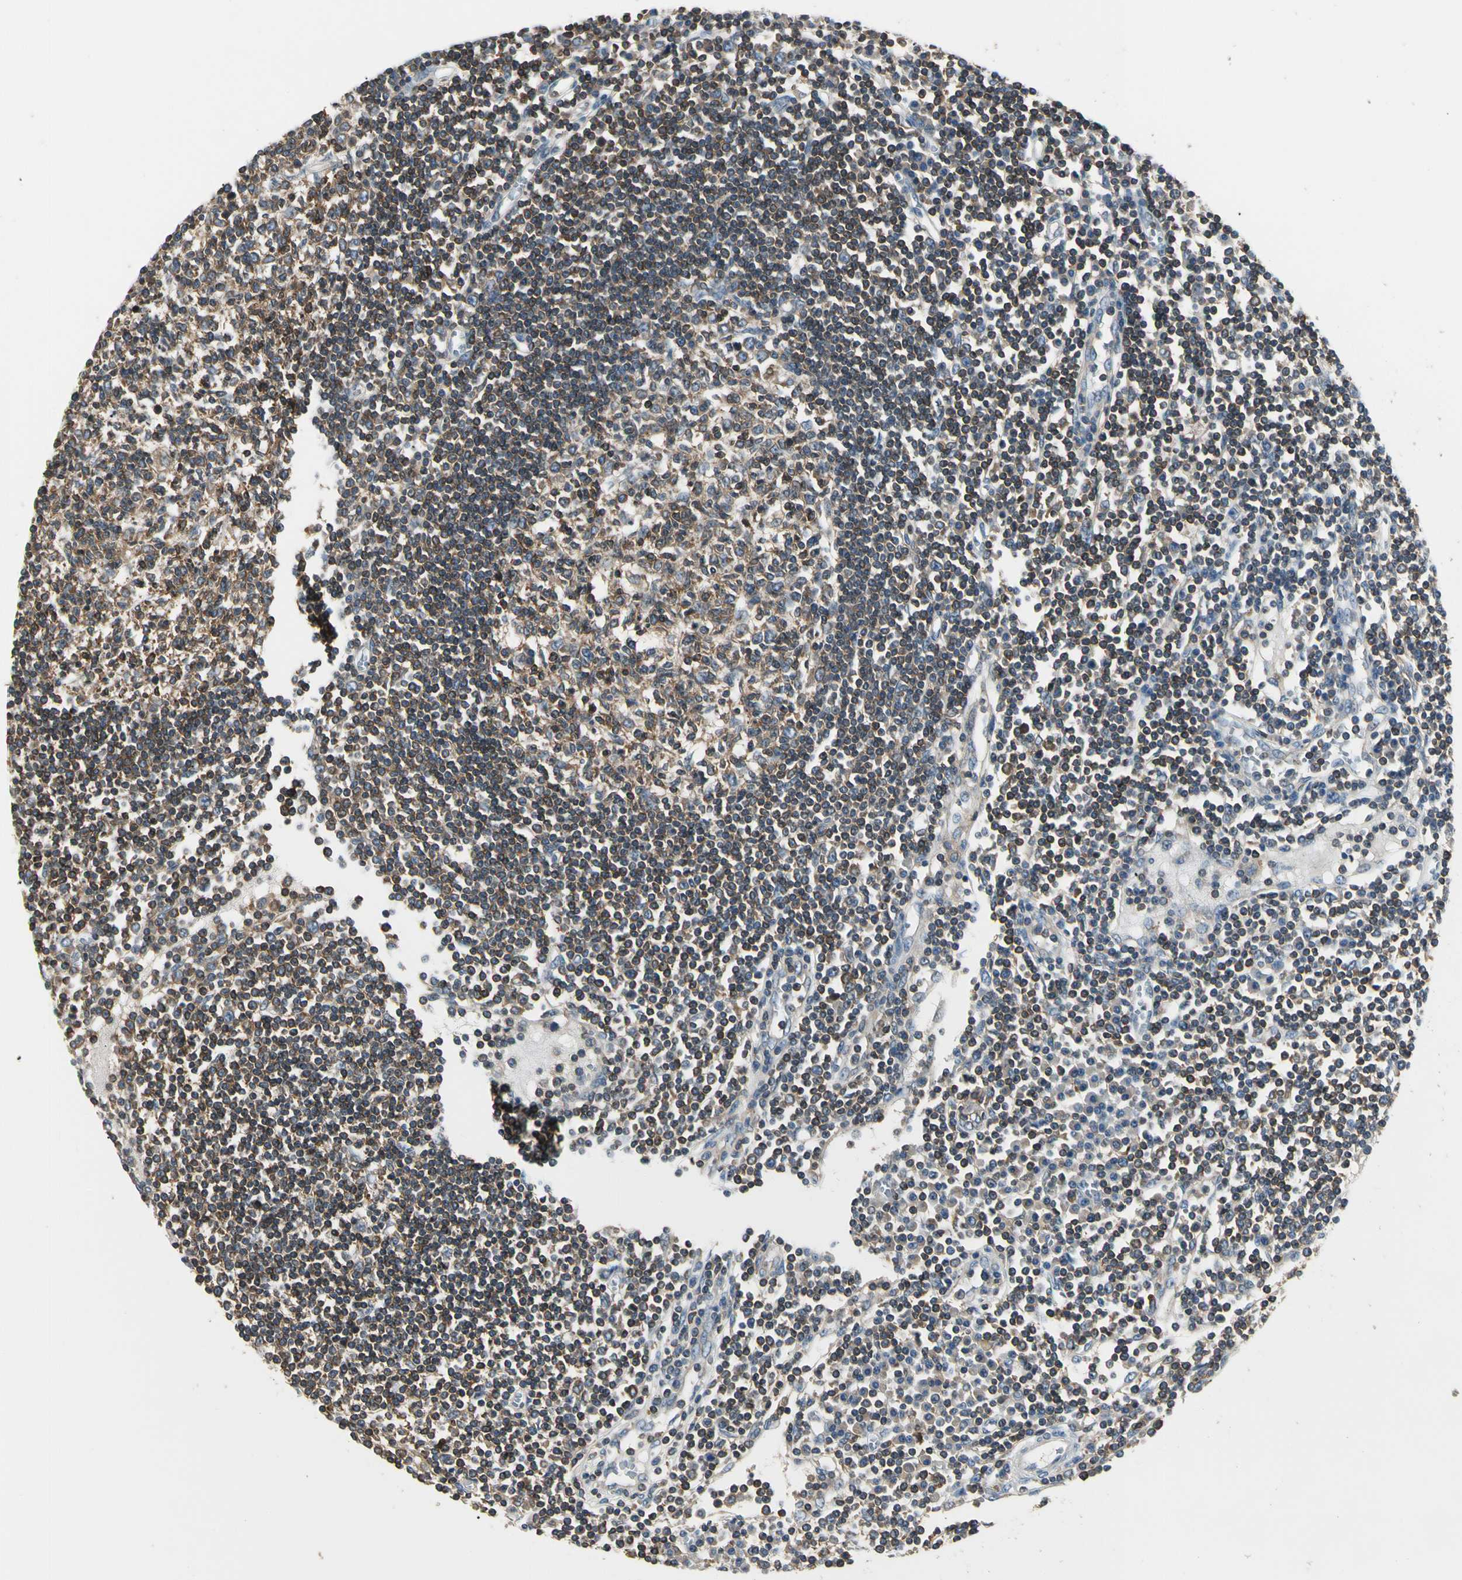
{"staining": {"intensity": "moderate", "quantity": ">75%", "location": "cytoplasmic/membranous"}, "tissue": "lymph node", "cell_type": "Germinal center cells", "image_type": "normal", "snomed": [{"axis": "morphology", "description": "Normal tissue, NOS"}, {"axis": "topography", "description": "Lymph node"}], "caption": "Immunohistochemical staining of normal human lymph node demonstrates medium levels of moderate cytoplasmic/membranous staining in about >75% of germinal center cells. (Stains: DAB (3,3'-diaminobenzidine) in brown, nuclei in blue, Microscopy: brightfield microscopy at high magnification).", "gene": "CAPZA2", "patient": {"sex": "female", "age": 62}}